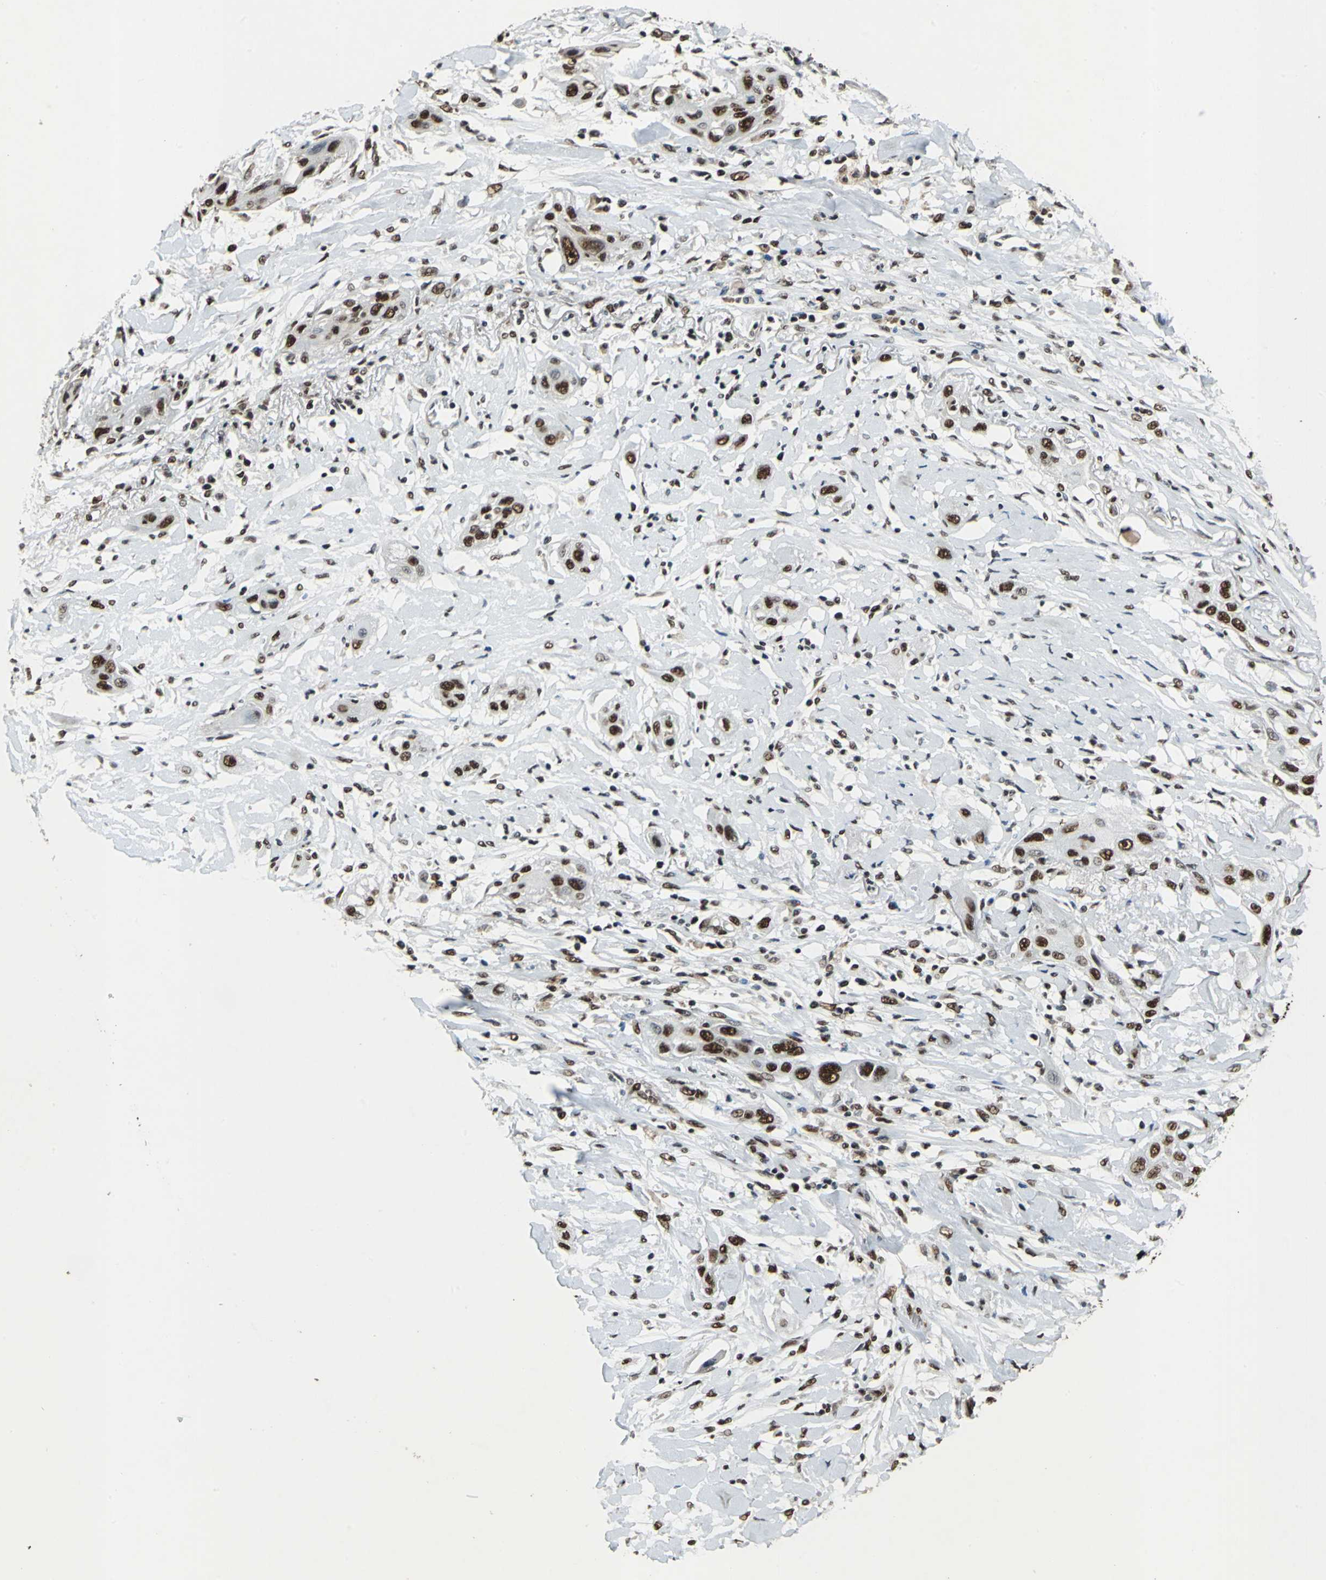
{"staining": {"intensity": "strong", "quantity": ">75%", "location": "nuclear"}, "tissue": "lung cancer", "cell_type": "Tumor cells", "image_type": "cancer", "snomed": [{"axis": "morphology", "description": "Squamous cell carcinoma, NOS"}, {"axis": "topography", "description": "Lung"}], "caption": "Immunohistochemical staining of human squamous cell carcinoma (lung) displays strong nuclear protein expression in about >75% of tumor cells.", "gene": "MTA2", "patient": {"sex": "female", "age": 47}}